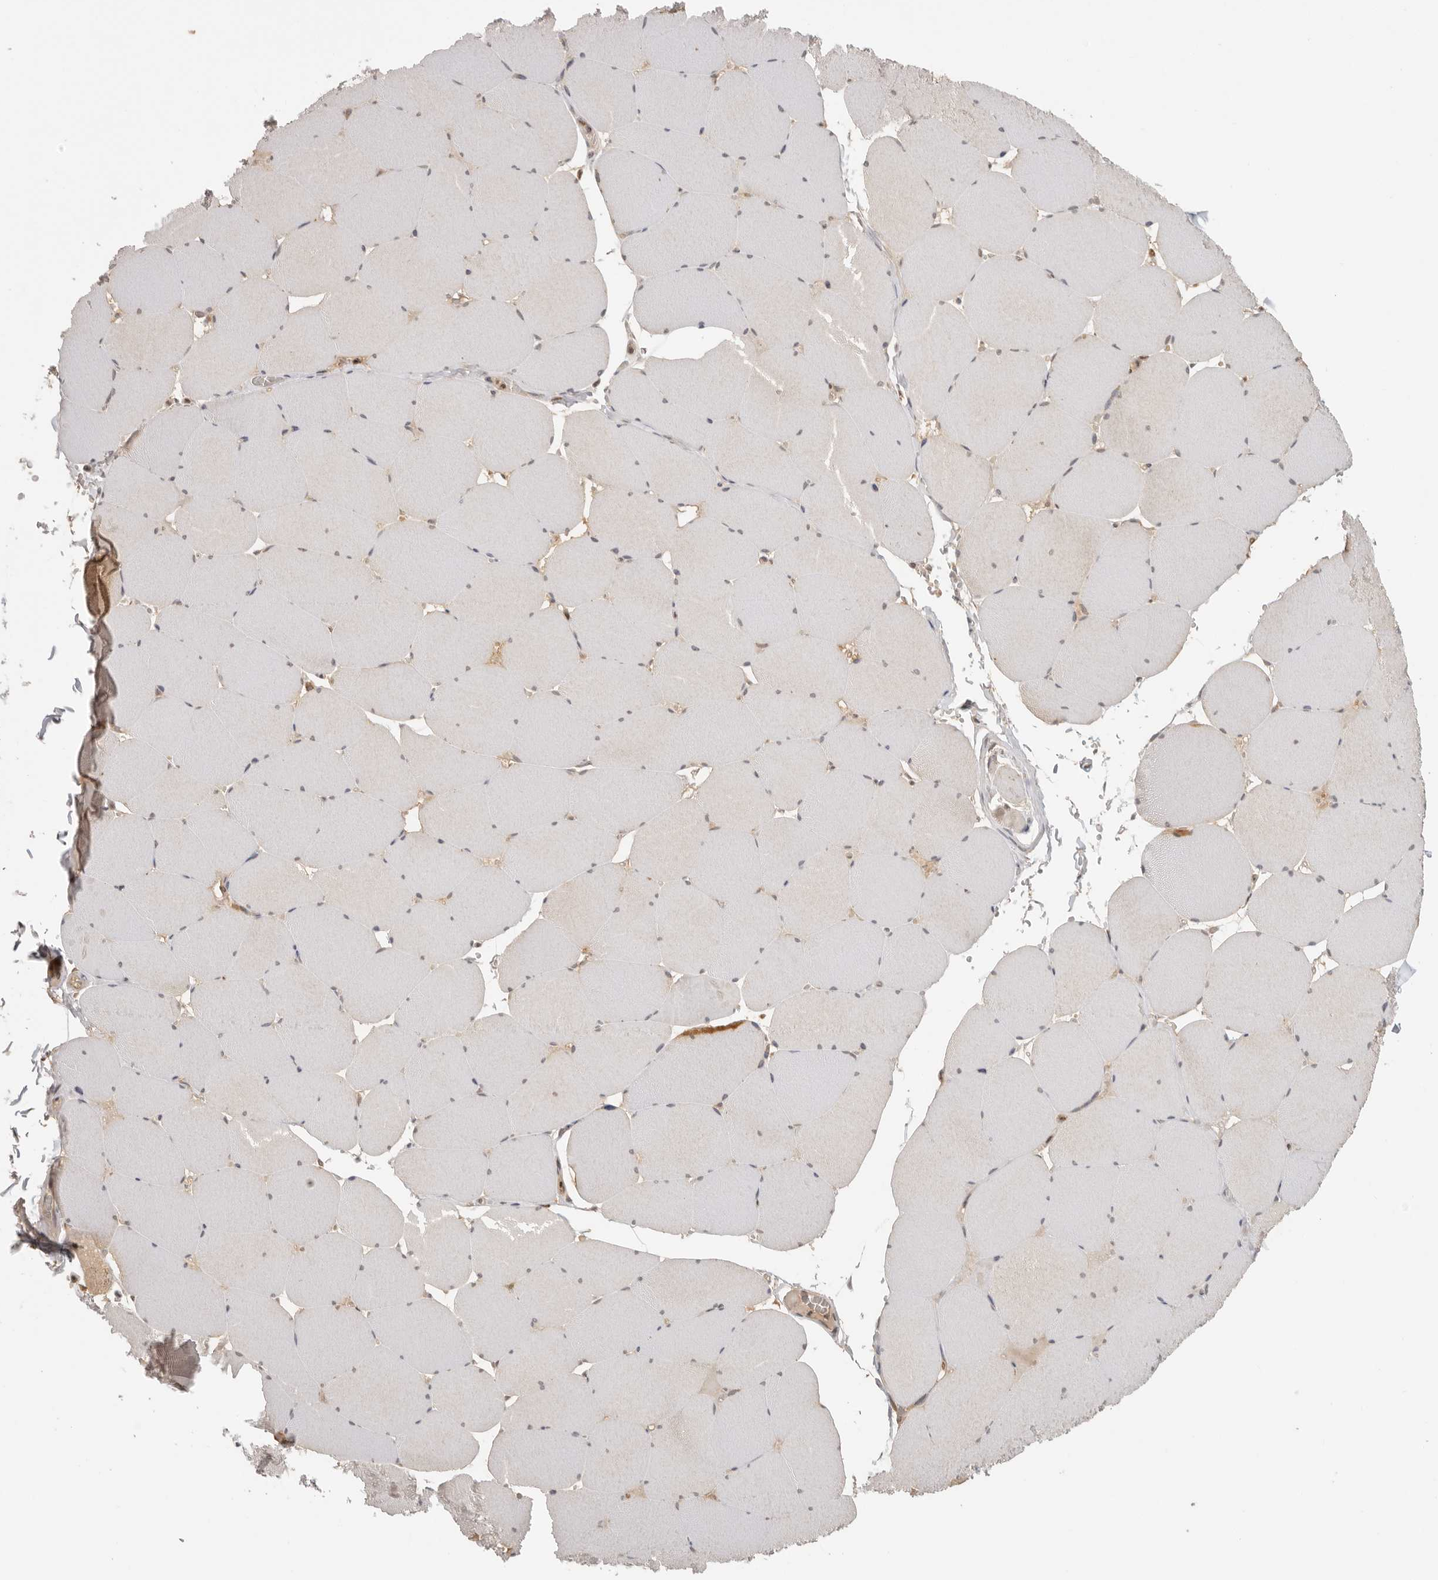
{"staining": {"intensity": "weak", "quantity": "<25%", "location": "cytoplasmic/membranous"}, "tissue": "skeletal muscle", "cell_type": "Myocytes", "image_type": "normal", "snomed": [{"axis": "morphology", "description": "Normal tissue, NOS"}, {"axis": "topography", "description": "Skeletal muscle"}, {"axis": "topography", "description": "Head-Neck"}], "caption": "The histopathology image exhibits no significant staining in myocytes of skeletal muscle. (DAB immunohistochemistry (IHC), high magnification).", "gene": "PSMA5", "patient": {"sex": "male", "age": 66}}